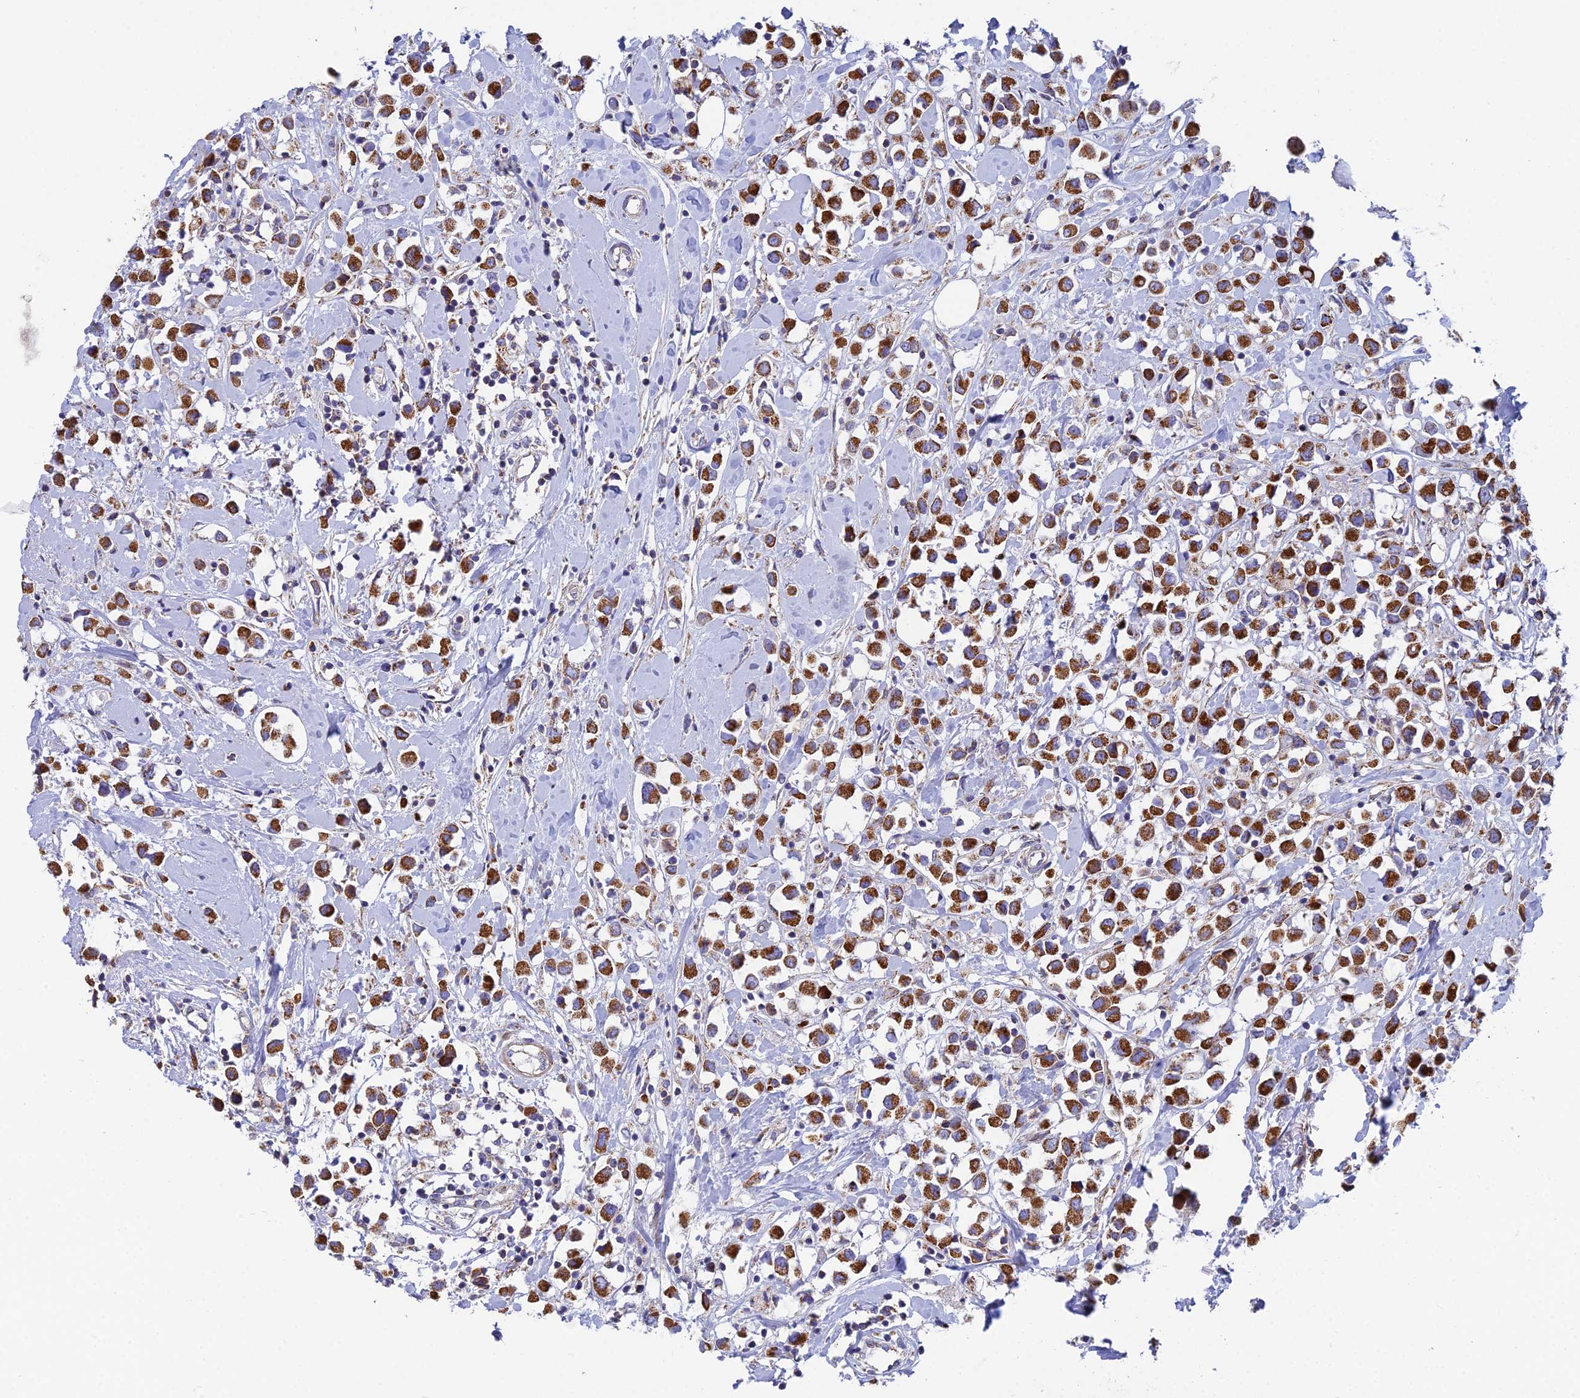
{"staining": {"intensity": "strong", "quantity": ">75%", "location": "cytoplasmic/membranous"}, "tissue": "breast cancer", "cell_type": "Tumor cells", "image_type": "cancer", "snomed": [{"axis": "morphology", "description": "Duct carcinoma"}, {"axis": "topography", "description": "Breast"}], "caption": "Breast cancer (infiltrating ductal carcinoma) was stained to show a protein in brown. There is high levels of strong cytoplasmic/membranous positivity in approximately >75% of tumor cells. (Stains: DAB (3,3'-diaminobenzidine) in brown, nuclei in blue, Microscopy: brightfield microscopy at high magnification).", "gene": "CSPG4", "patient": {"sex": "female", "age": 61}}